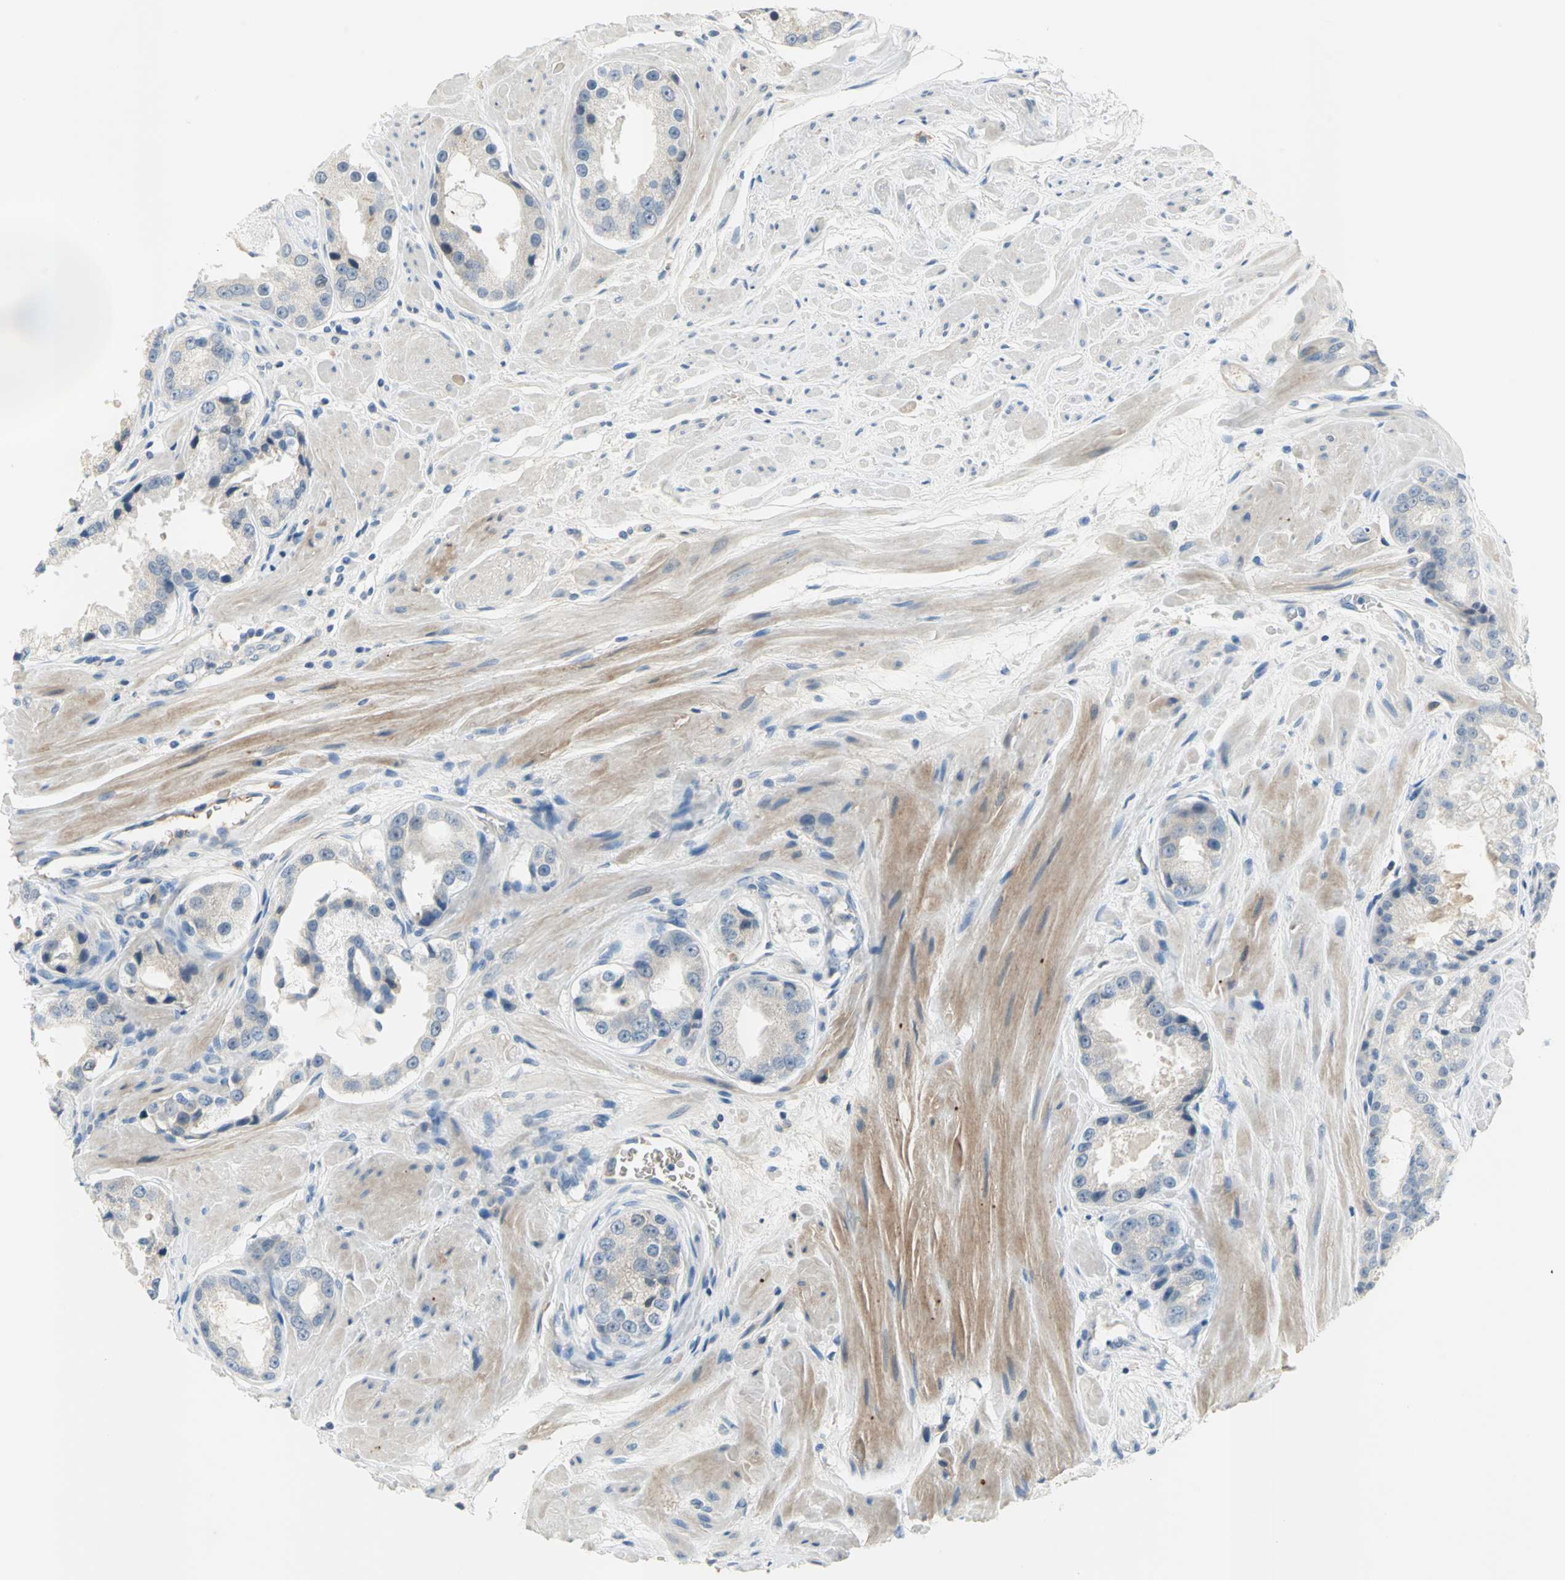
{"staining": {"intensity": "weak", "quantity": "25%-75%", "location": "cytoplasmic/membranous"}, "tissue": "prostate cancer", "cell_type": "Tumor cells", "image_type": "cancer", "snomed": [{"axis": "morphology", "description": "Adenocarcinoma, Medium grade"}, {"axis": "topography", "description": "Prostate"}], "caption": "Protein staining of prostate cancer tissue shows weak cytoplasmic/membranous staining in about 25%-75% of tumor cells.", "gene": "ZIC1", "patient": {"sex": "male", "age": 60}}